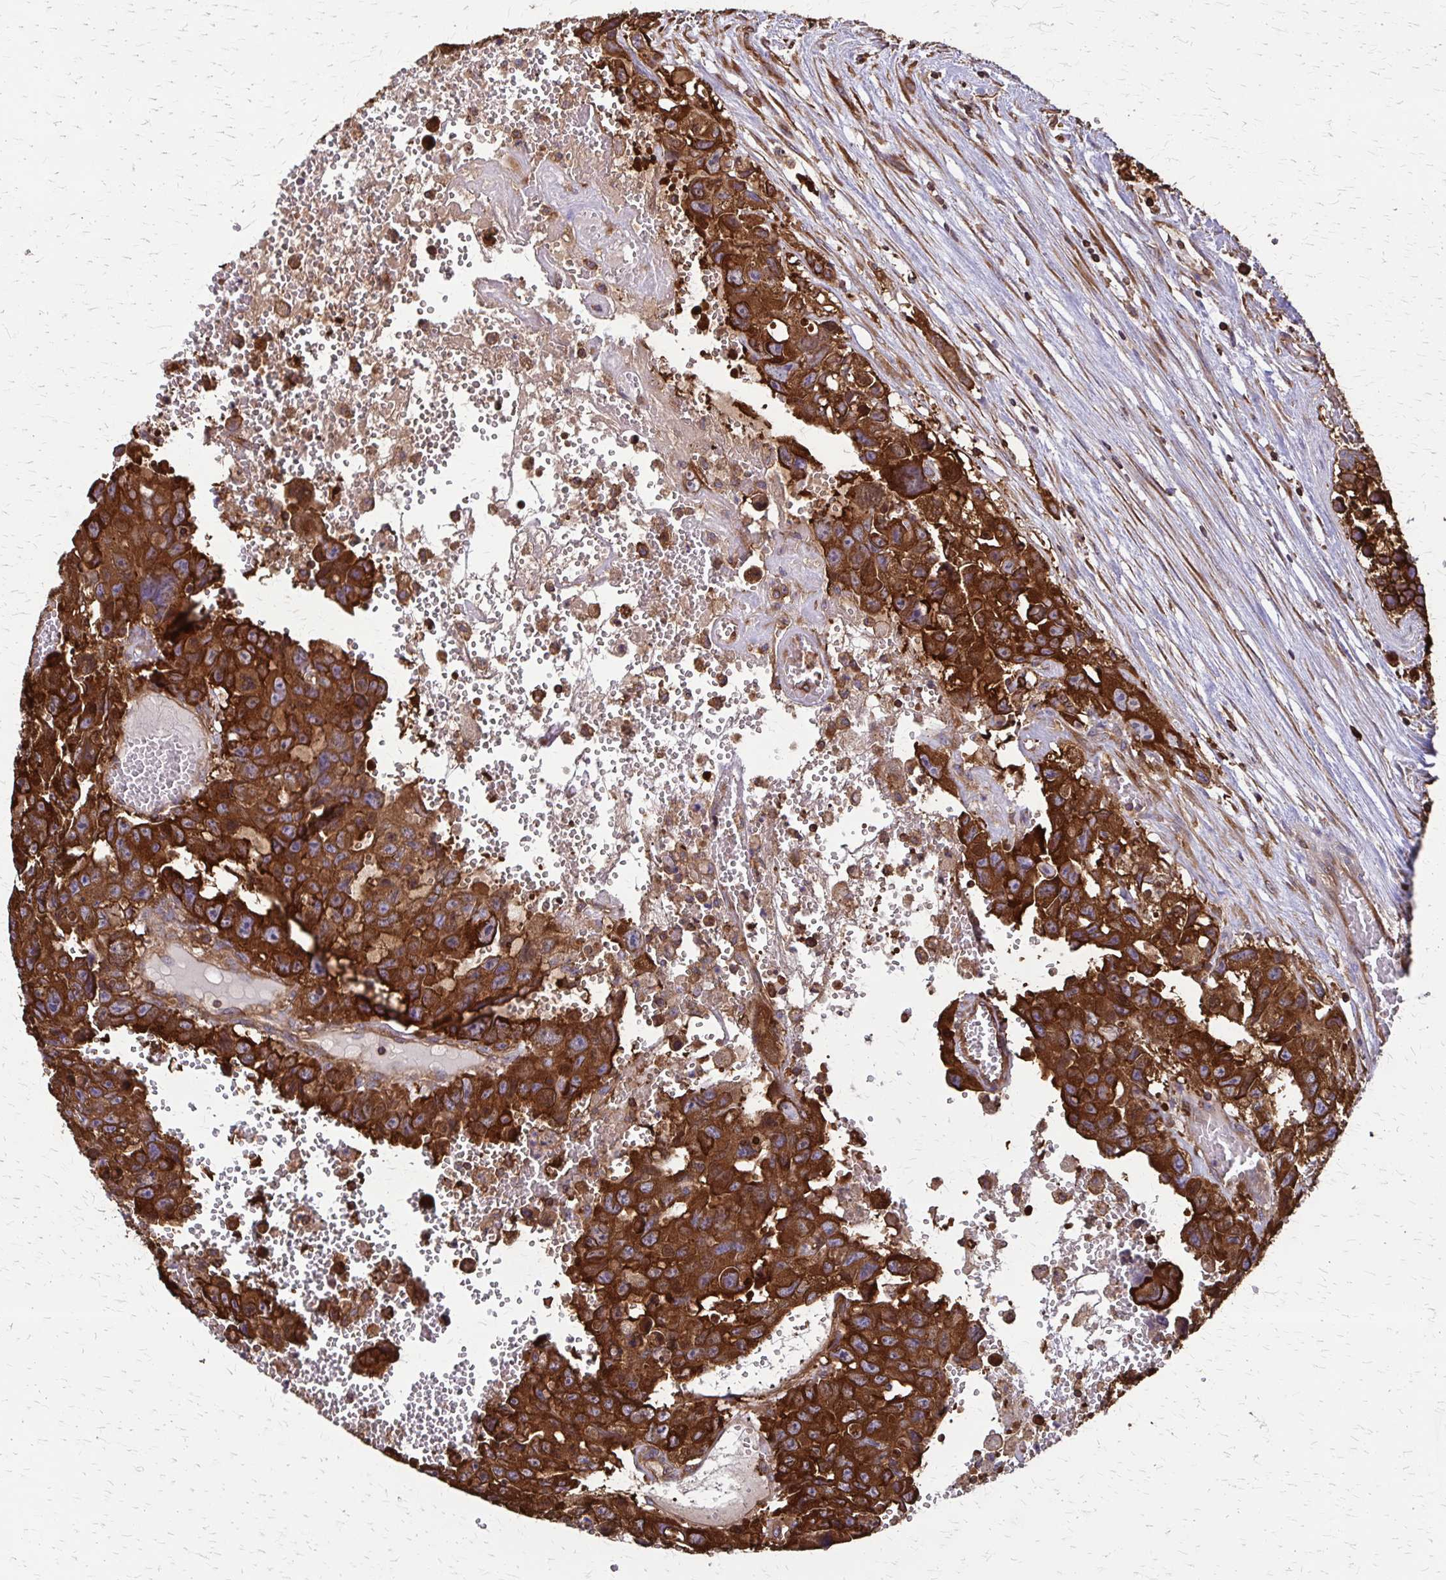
{"staining": {"intensity": "strong", "quantity": ">75%", "location": "cytoplasmic/membranous"}, "tissue": "testis cancer", "cell_type": "Tumor cells", "image_type": "cancer", "snomed": [{"axis": "morphology", "description": "Seminoma, NOS"}, {"axis": "topography", "description": "Testis"}], "caption": "Immunohistochemical staining of seminoma (testis) reveals strong cytoplasmic/membranous protein positivity in approximately >75% of tumor cells. The protein of interest is stained brown, and the nuclei are stained in blue (DAB (3,3'-diaminobenzidine) IHC with brightfield microscopy, high magnification).", "gene": "EEF2", "patient": {"sex": "male", "age": 26}}